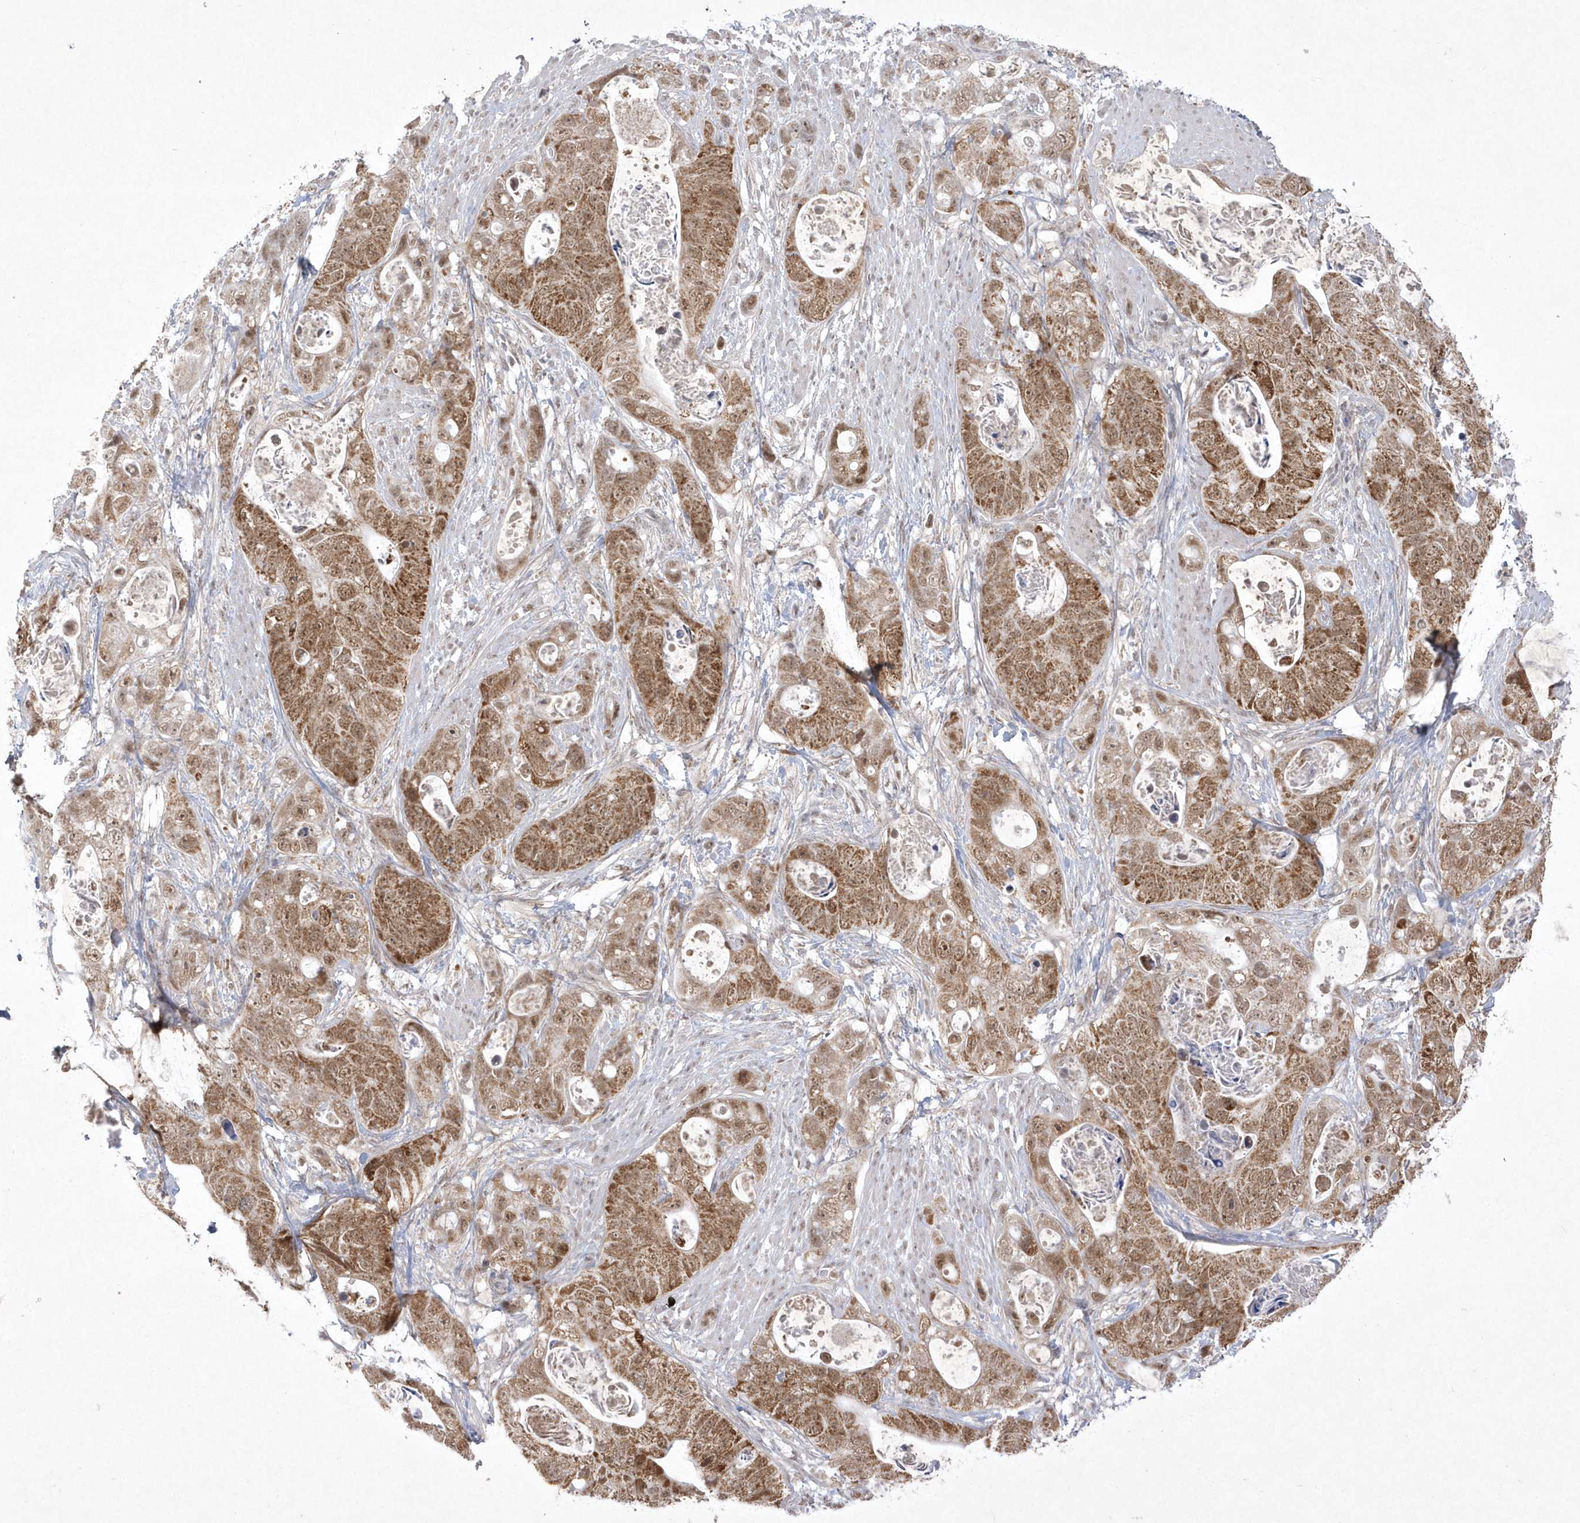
{"staining": {"intensity": "moderate", "quantity": ">75%", "location": "cytoplasmic/membranous,nuclear"}, "tissue": "stomach cancer", "cell_type": "Tumor cells", "image_type": "cancer", "snomed": [{"axis": "morphology", "description": "Adenocarcinoma, NOS"}, {"axis": "topography", "description": "Stomach"}], "caption": "Stomach adenocarcinoma stained with DAB (3,3'-diaminobenzidine) immunohistochemistry displays medium levels of moderate cytoplasmic/membranous and nuclear expression in about >75% of tumor cells.", "gene": "CPSF3", "patient": {"sex": "female", "age": 89}}